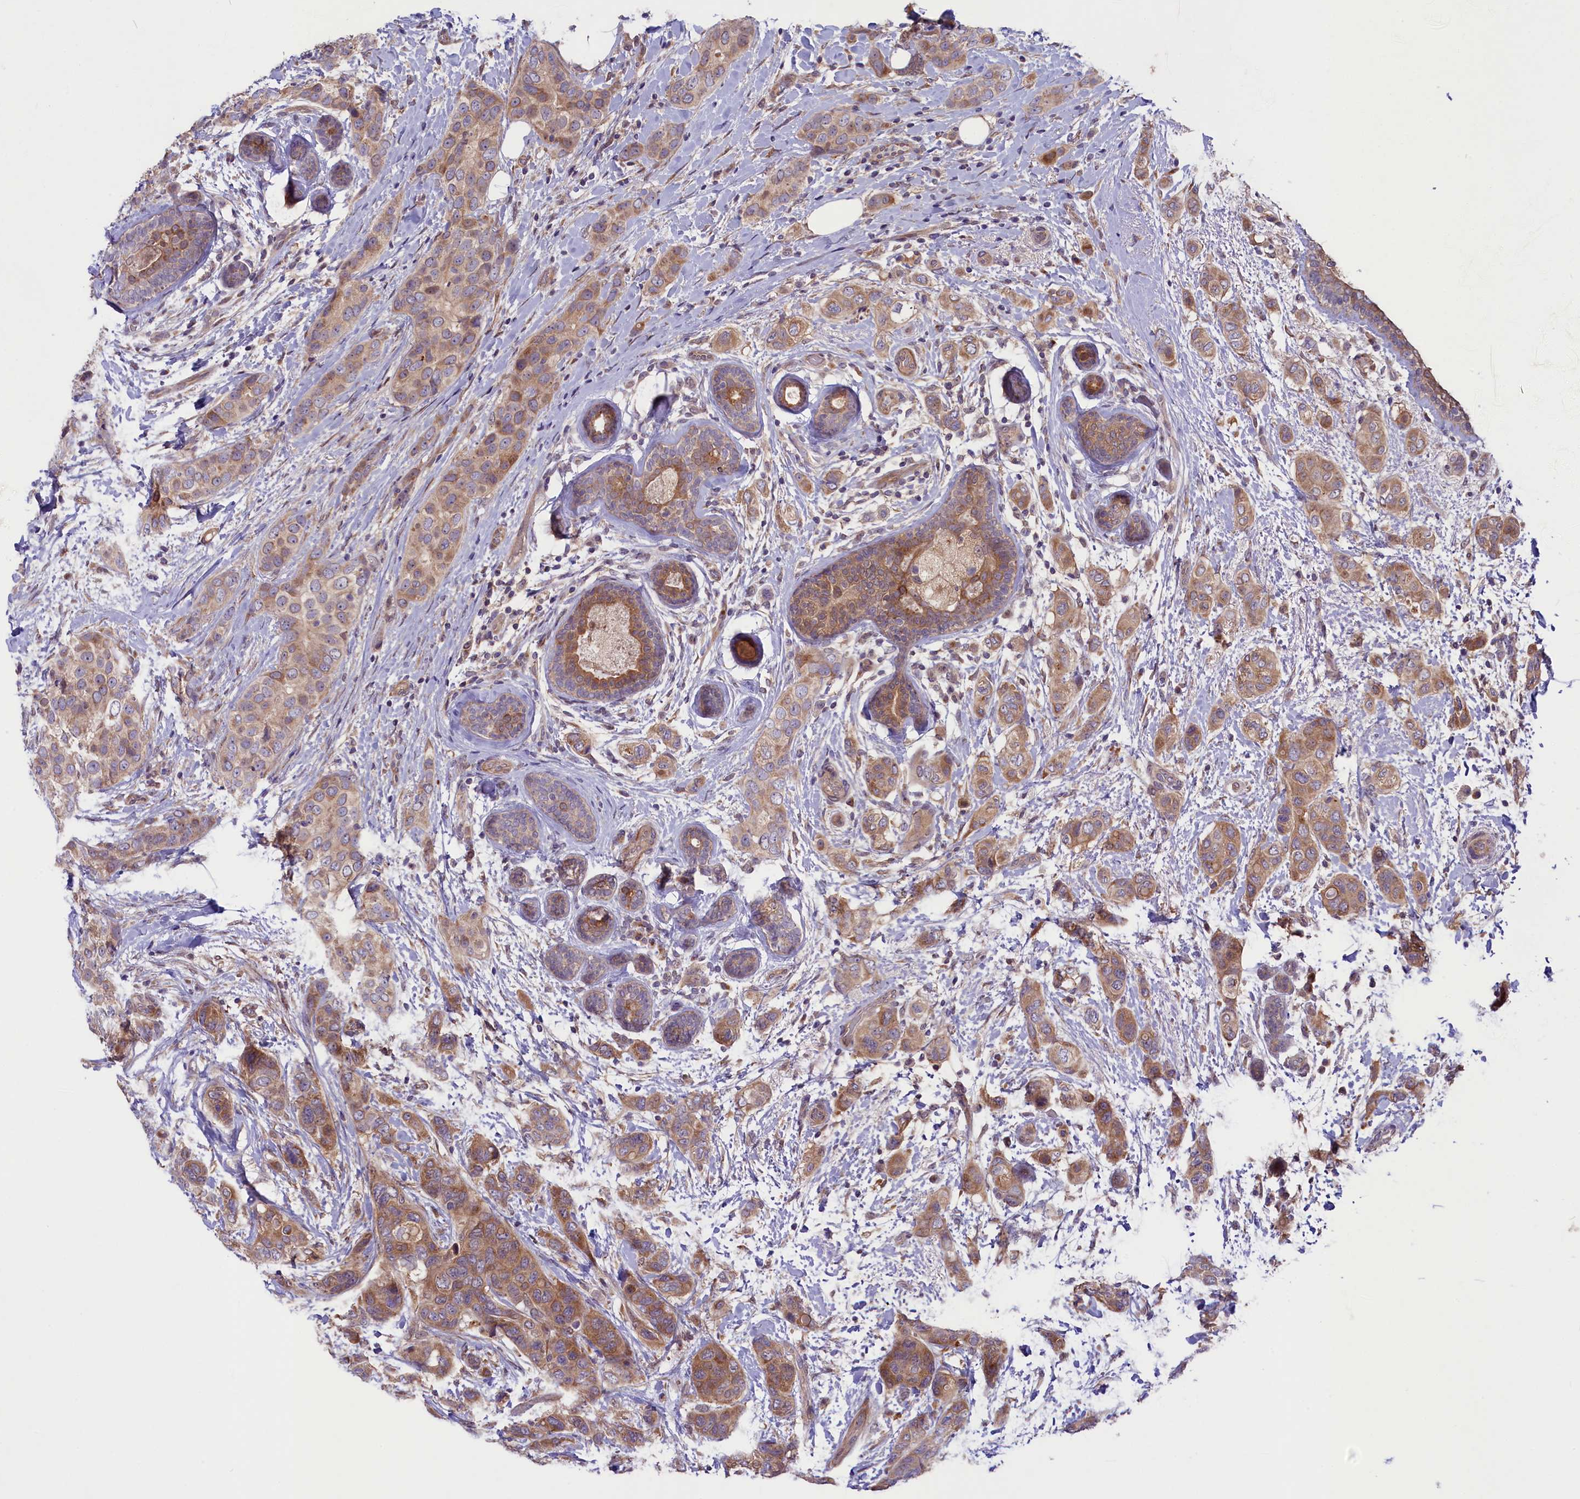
{"staining": {"intensity": "moderate", "quantity": ">75%", "location": "cytoplasmic/membranous"}, "tissue": "breast cancer", "cell_type": "Tumor cells", "image_type": "cancer", "snomed": [{"axis": "morphology", "description": "Lobular carcinoma"}, {"axis": "topography", "description": "Breast"}], "caption": "Immunohistochemical staining of human breast cancer (lobular carcinoma) exhibits medium levels of moderate cytoplasmic/membranous staining in approximately >75% of tumor cells.", "gene": "COG8", "patient": {"sex": "female", "age": 51}}